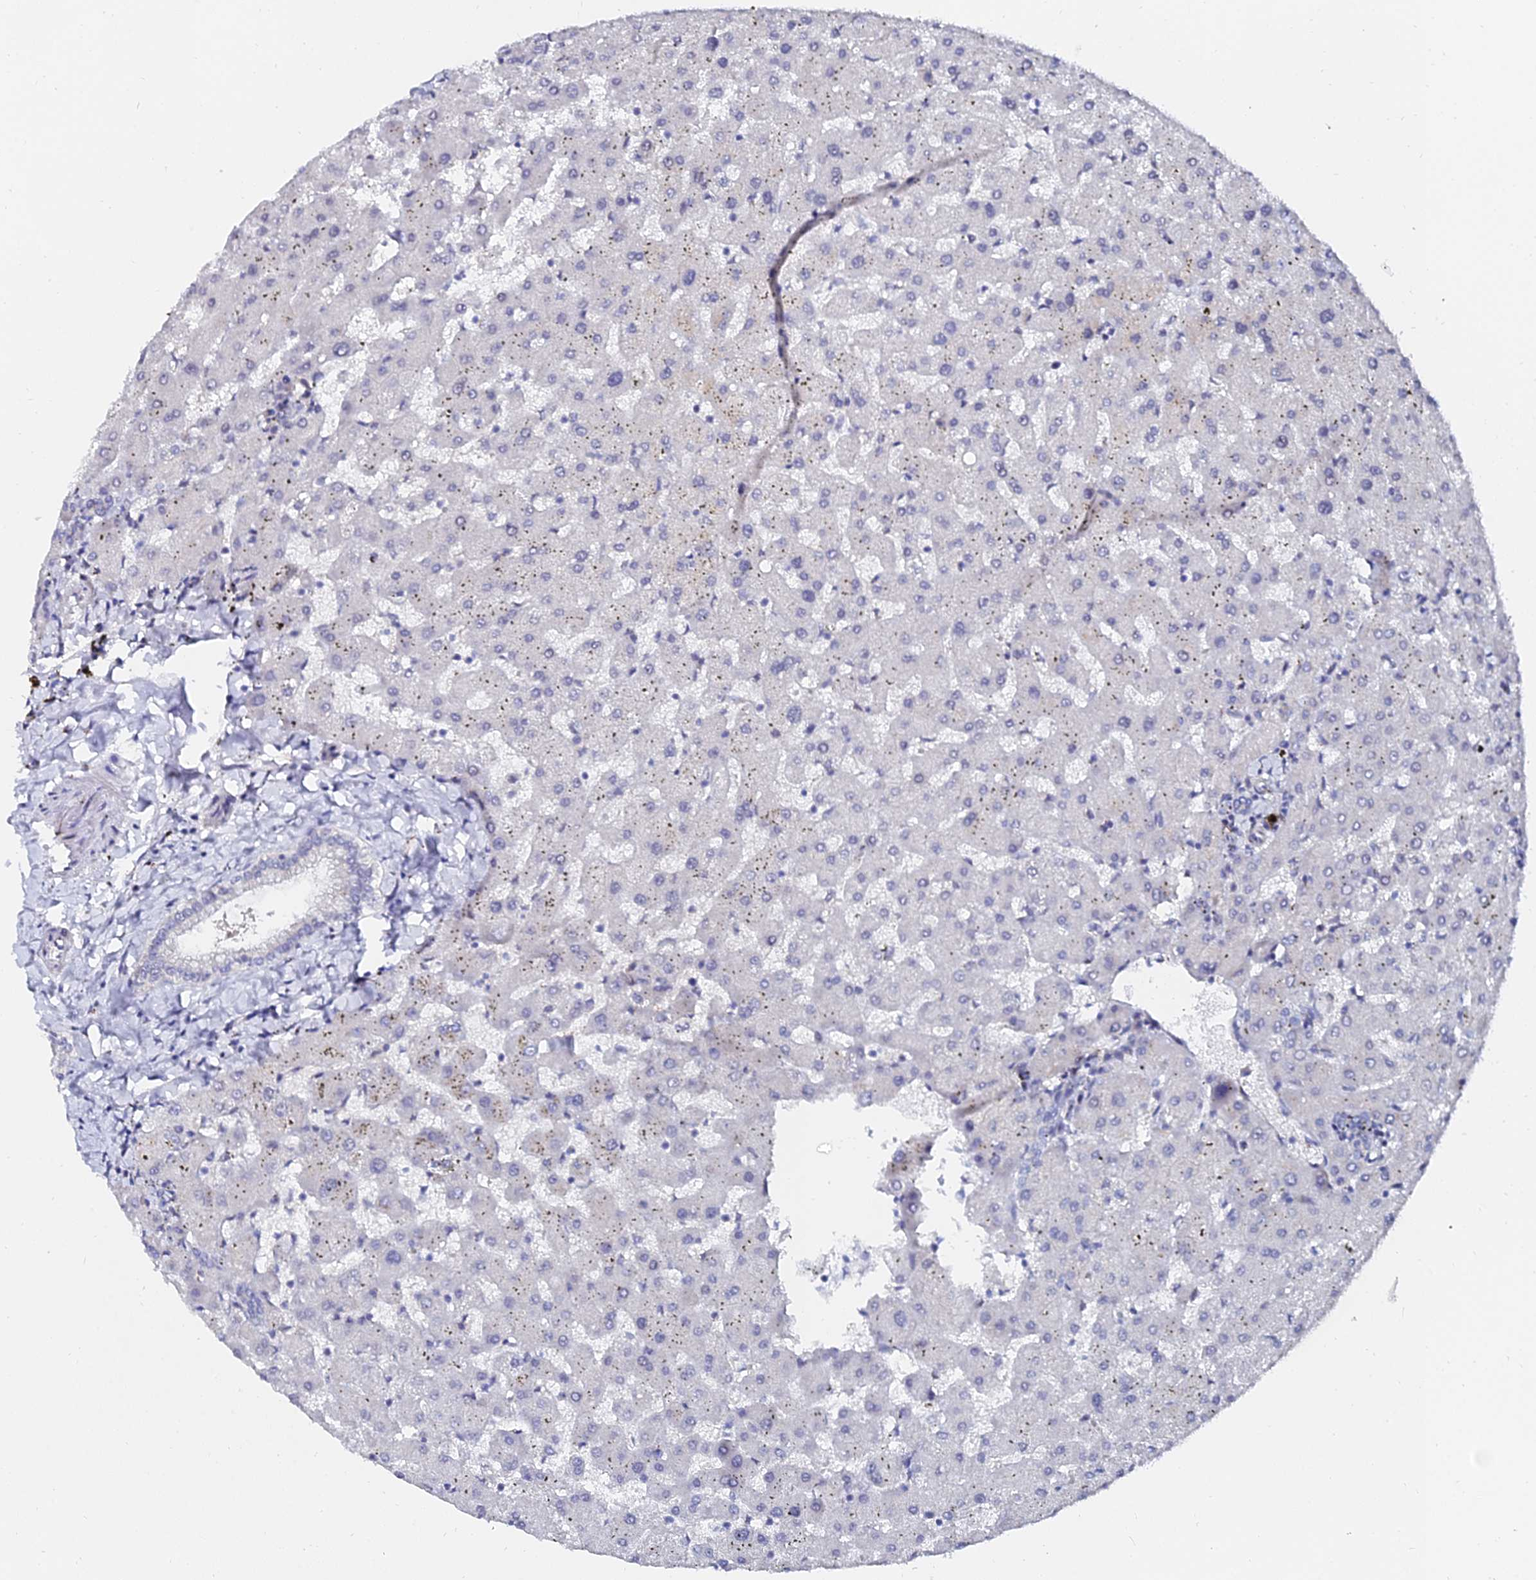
{"staining": {"intensity": "negative", "quantity": "none", "location": "none"}, "tissue": "liver", "cell_type": "Cholangiocytes", "image_type": "normal", "snomed": [{"axis": "morphology", "description": "Normal tissue, NOS"}, {"axis": "topography", "description": "Liver"}], "caption": "IHC of unremarkable liver displays no staining in cholangiocytes.", "gene": "BORCS8", "patient": {"sex": "female", "age": 63}}